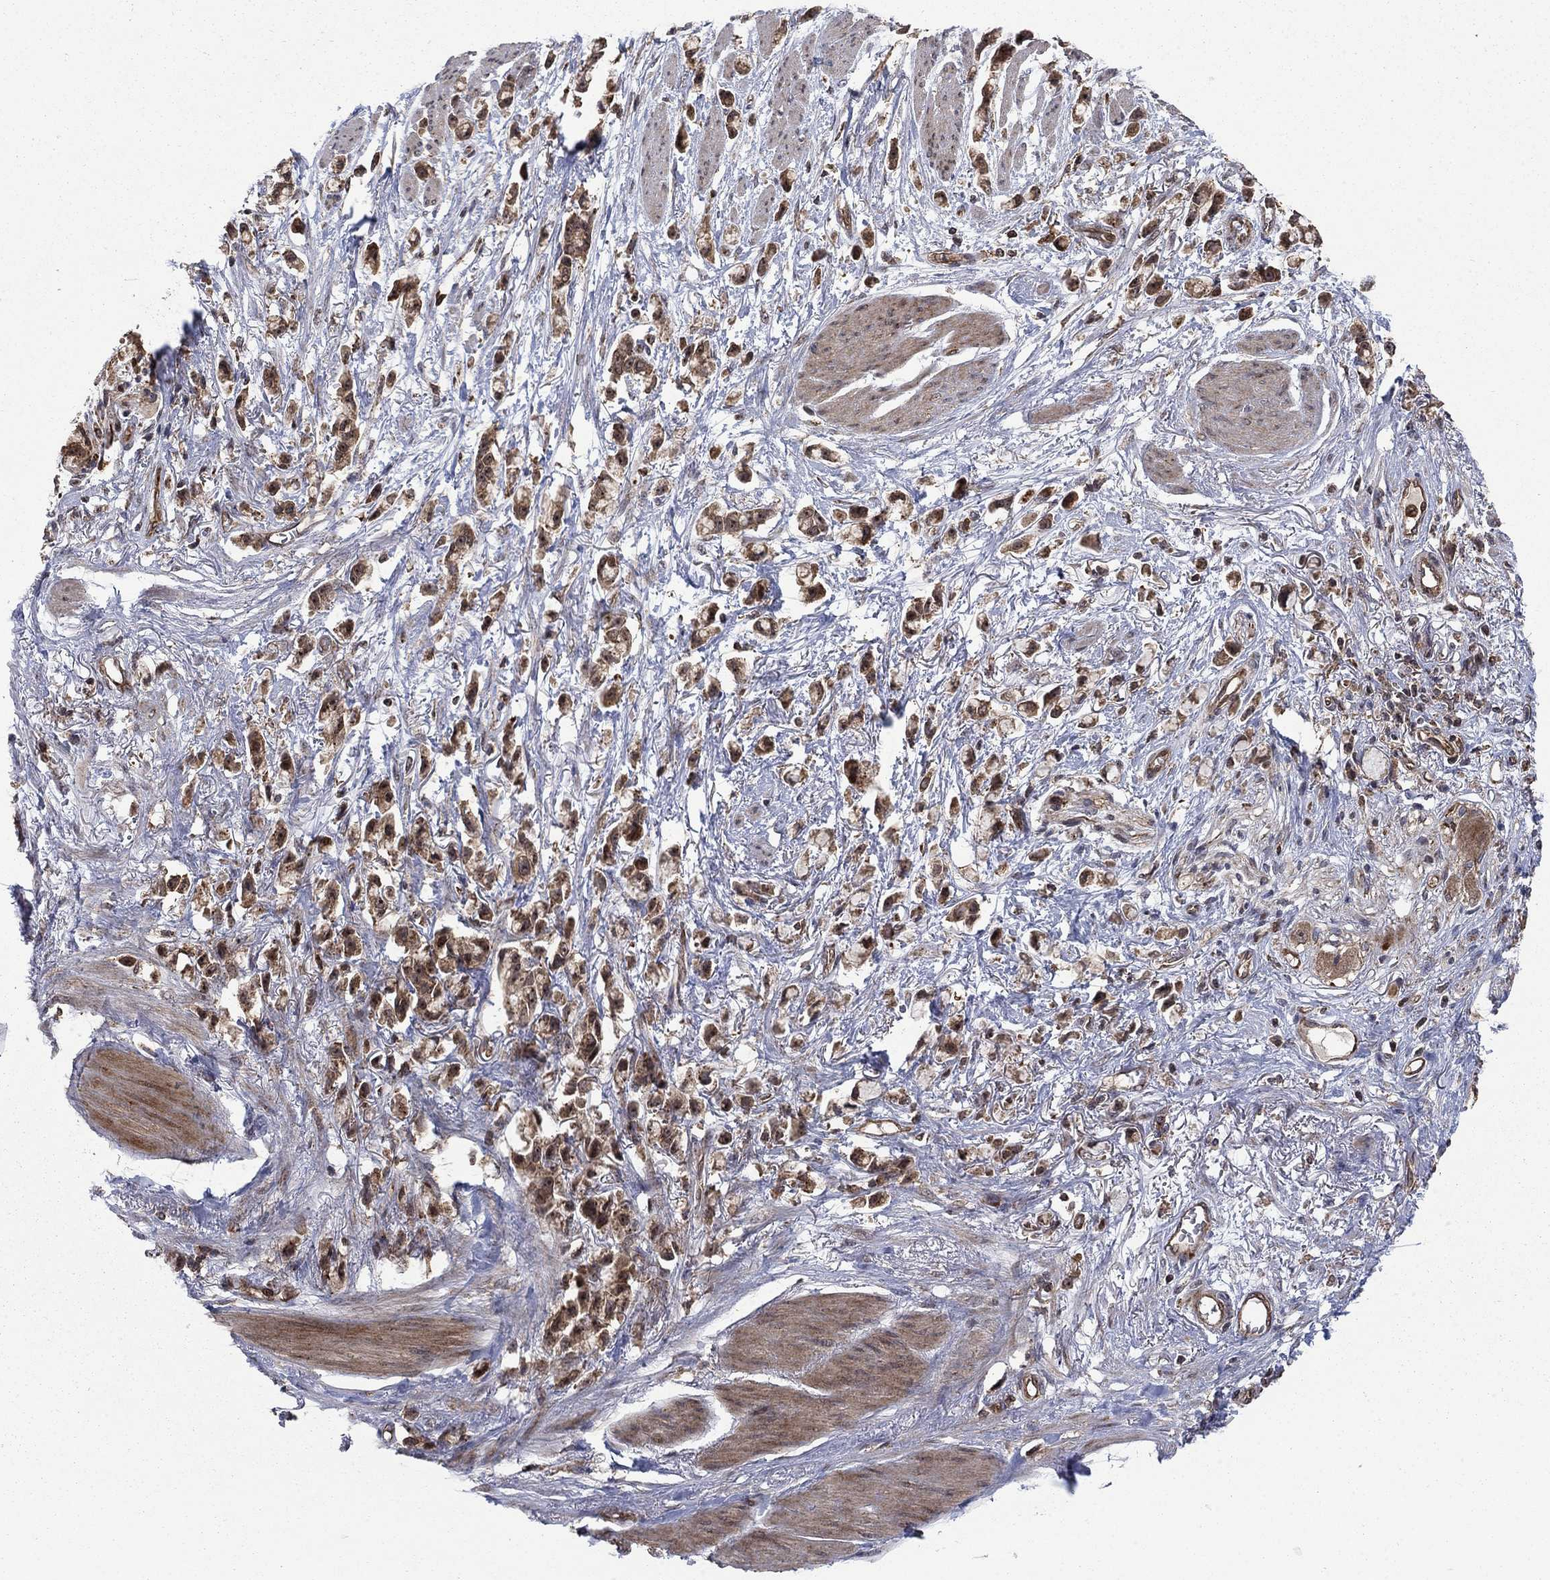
{"staining": {"intensity": "strong", "quantity": ">75%", "location": "cytoplasmic/membranous"}, "tissue": "stomach cancer", "cell_type": "Tumor cells", "image_type": "cancer", "snomed": [{"axis": "morphology", "description": "Adenocarcinoma, NOS"}, {"axis": "topography", "description": "Stomach"}], "caption": "Stomach adenocarcinoma tissue shows strong cytoplasmic/membranous positivity in approximately >75% of tumor cells (IHC, brightfield microscopy, high magnification).", "gene": "IFI35", "patient": {"sex": "female", "age": 81}}